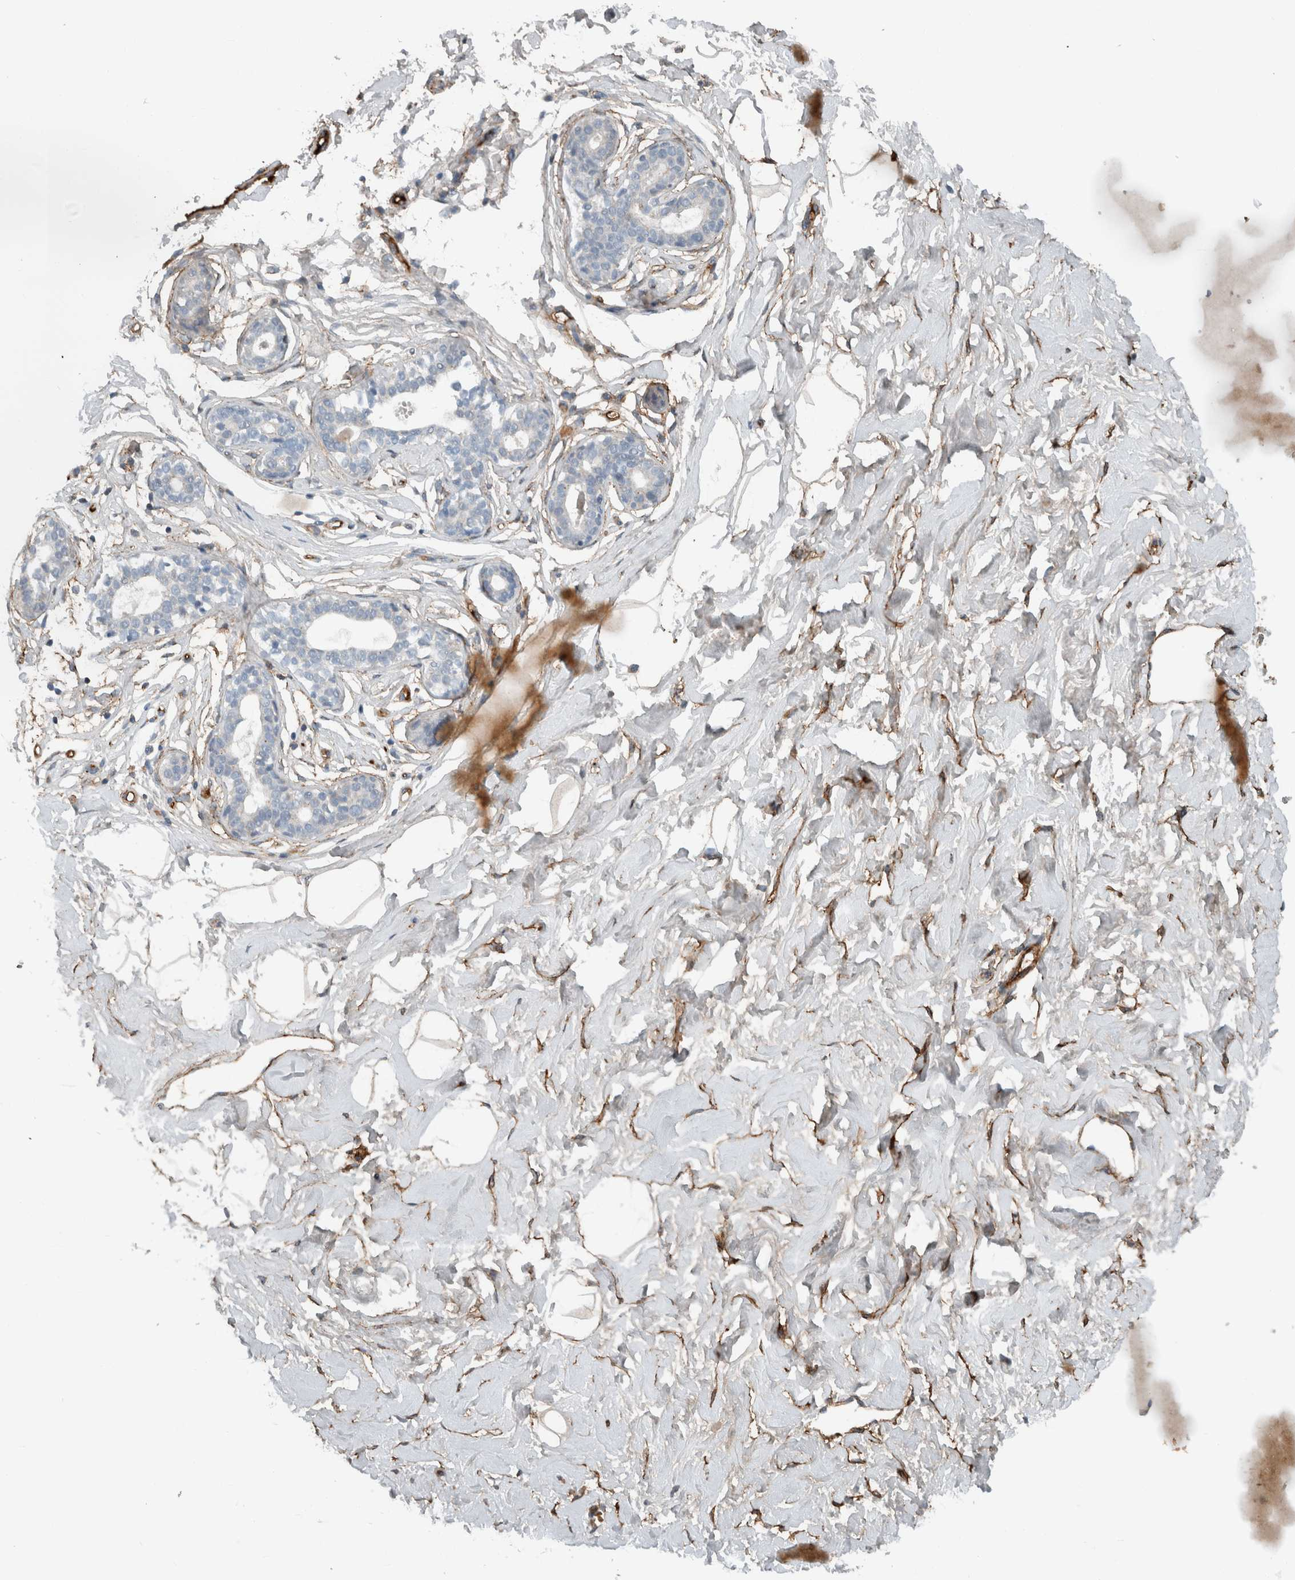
{"staining": {"intensity": "weak", "quantity": "25%-75%", "location": "cytoplasmic/membranous"}, "tissue": "breast", "cell_type": "Adipocytes", "image_type": "normal", "snomed": [{"axis": "morphology", "description": "Normal tissue, NOS"}, {"axis": "morphology", "description": "Adenoma, NOS"}, {"axis": "topography", "description": "Breast"}], "caption": "An immunohistochemistry photomicrograph of benign tissue is shown. Protein staining in brown labels weak cytoplasmic/membranous positivity in breast within adipocytes. The protein of interest is shown in brown color, while the nuclei are stained blue.", "gene": "FN1", "patient": {"sex": "female", "age": 23}}